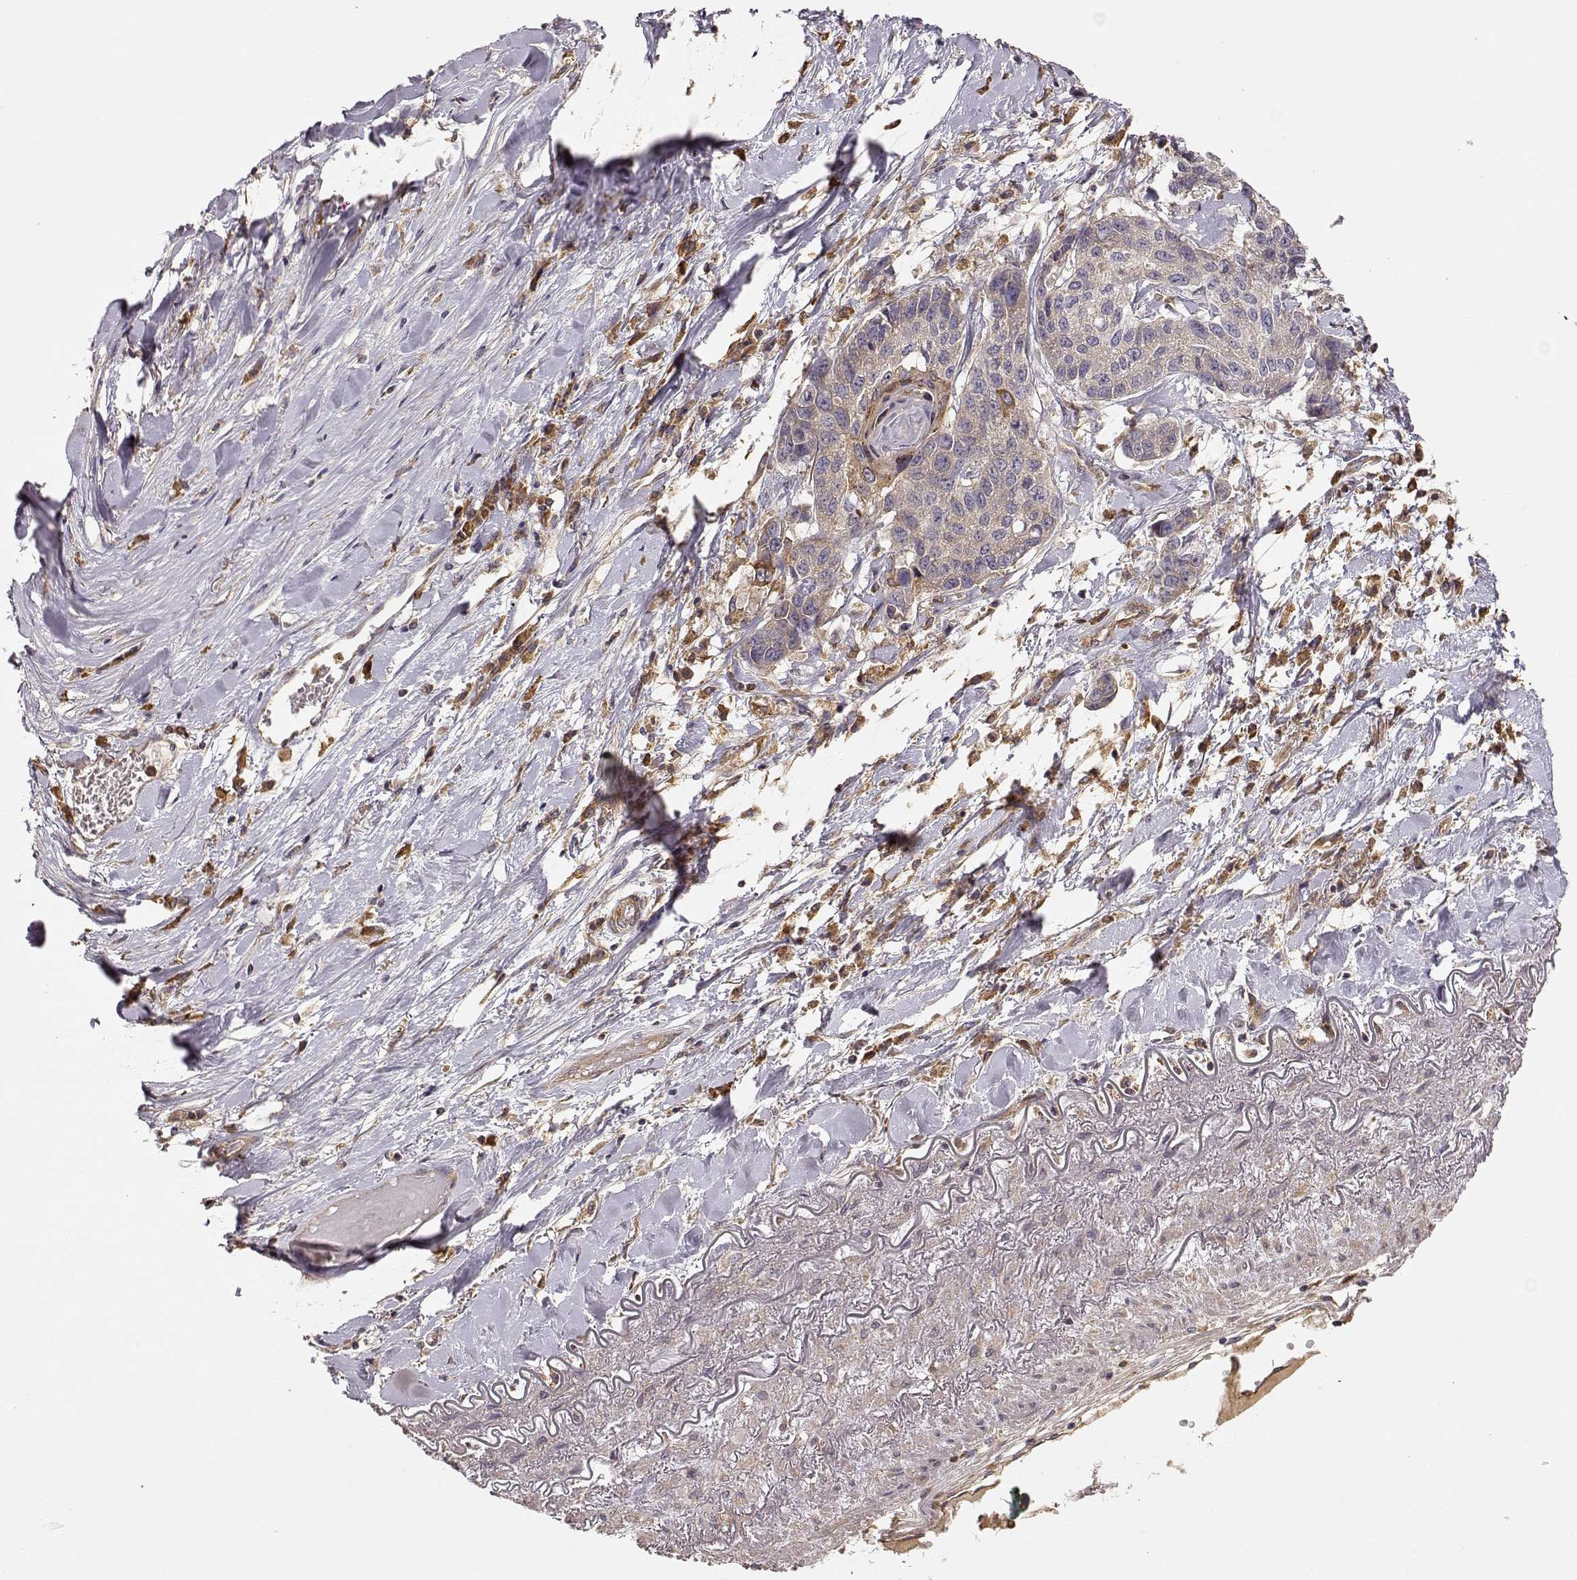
{"staining": {"intensity": "weak", "quantity": ">75%", "location": "cytoplasmic/membranous"}, "tissue": "lung cancer", "cell_type": "Tumor cells", "image_type": "cancer", "snomed": [{"axis": "morphology", "description": "Squamous cell carcinoma, NOS"}, {"axis": "topography", "description": "Lung"}], "caption": "The image shows staining of squamous cell carcinoma (lung), revealing weak cytoplasmic/membranous protein positivity (brown color) within tumor cells. Ihc stains the protein in brown and the nuclei are stained blue.", "gene": "ARHGEF2", "patient": {"sex": "male", "age": 73}}